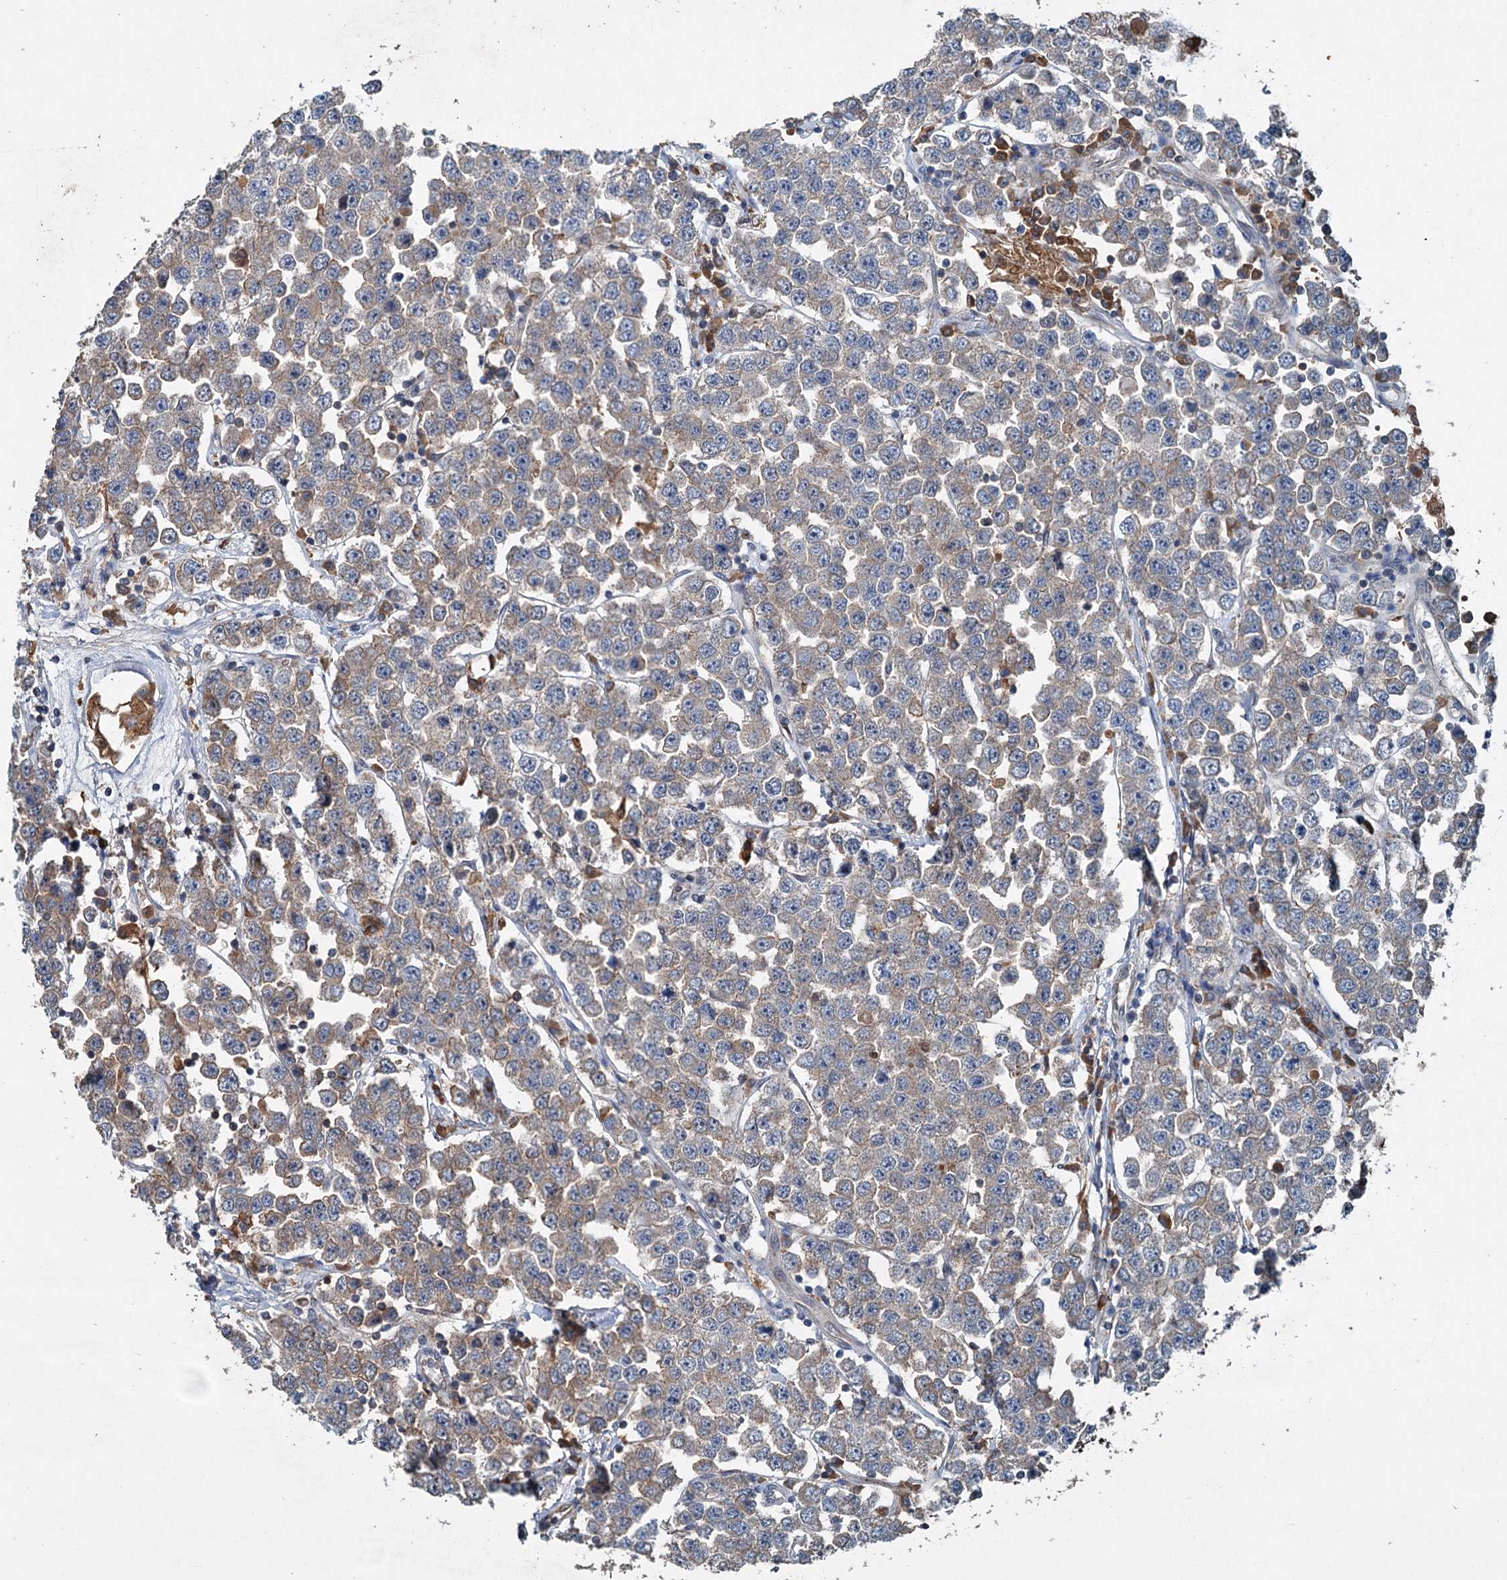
{"staining": {"intensity": "weak", "quantity": ">75%", "location": "cytoplasmic/membranous"}, "tissue": "testis cancer", "cell_type": "Tumor cells", "image_type": "cancer", "snomed": [{"axis": "morphology", "description": "Seminoma, NOS"}, {"axis": "topography", "description": "Testis"}], "caption": "Immunohistochemistry (IHC) photomicrograph of neoplastic tissue: testis seminoma stained using immunohistochemistry (IHC) reveals low levels of weak protein expression localized specifically in the cytoplasmic/membranous of tumor cells, appearing as a cytoplasmic/membranous brown color.", "gene": "TAPBPL", "patient": {"sex": "male", "age": 28}}